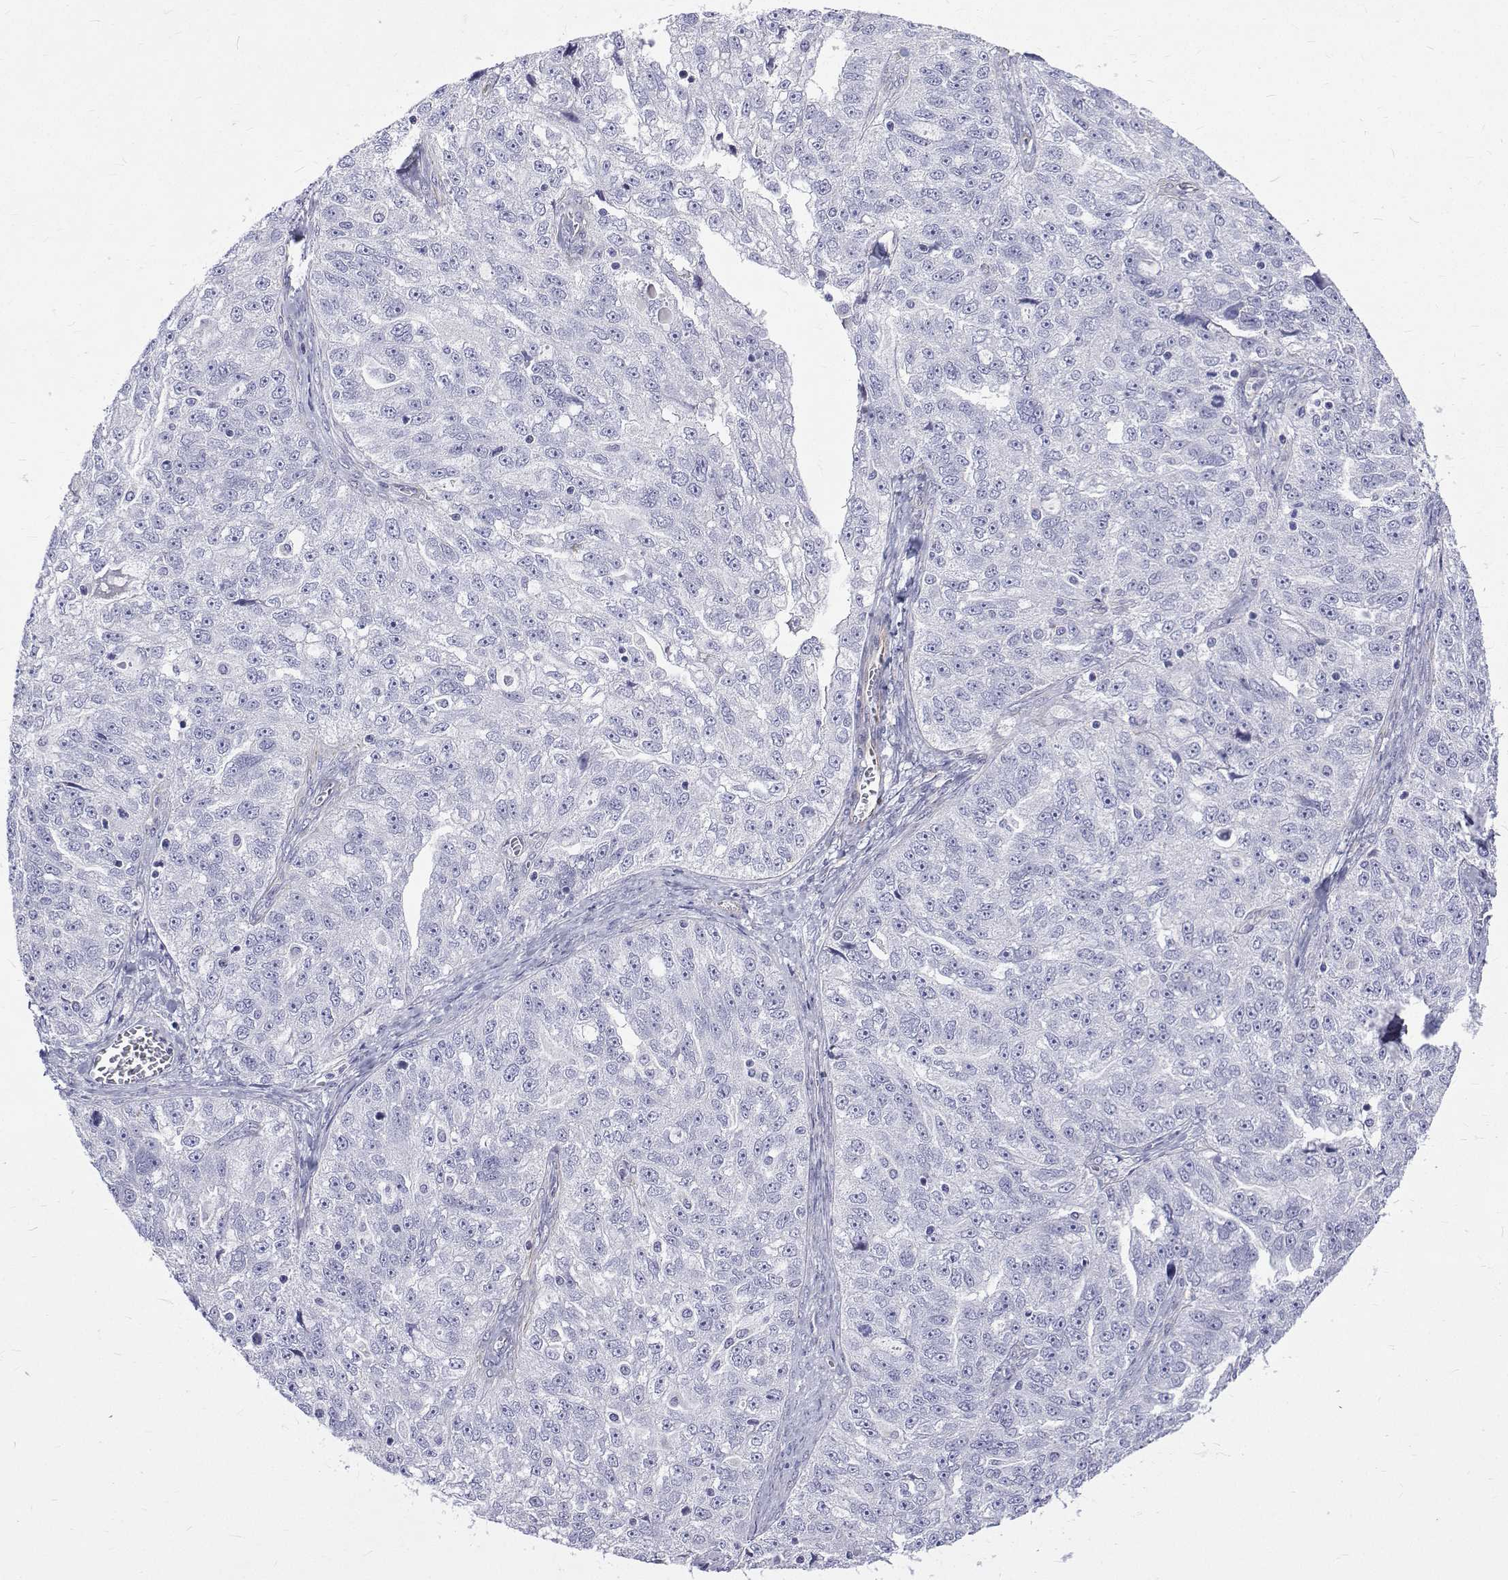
{"staining": {"intensity": "negative", "quantity": "none", "location": "none"}, "tissue": "ovarian cancer", "cell_type": "Tumor cells", "image_type": "cancer", "snomed": [{"axis": "morphology", "description": "Cystadenocarcinoma, serous, NOS"}, {"axis": "topography", "description": "Ovary"}], "caption": "Immunohistochemical staining of human ovarian cancer (serous cystadenocarcinoma) demonstrates no significant expression in tumor cells.", "gene": "OPRPN", "patient": {"sex": "female", "age": 51}}